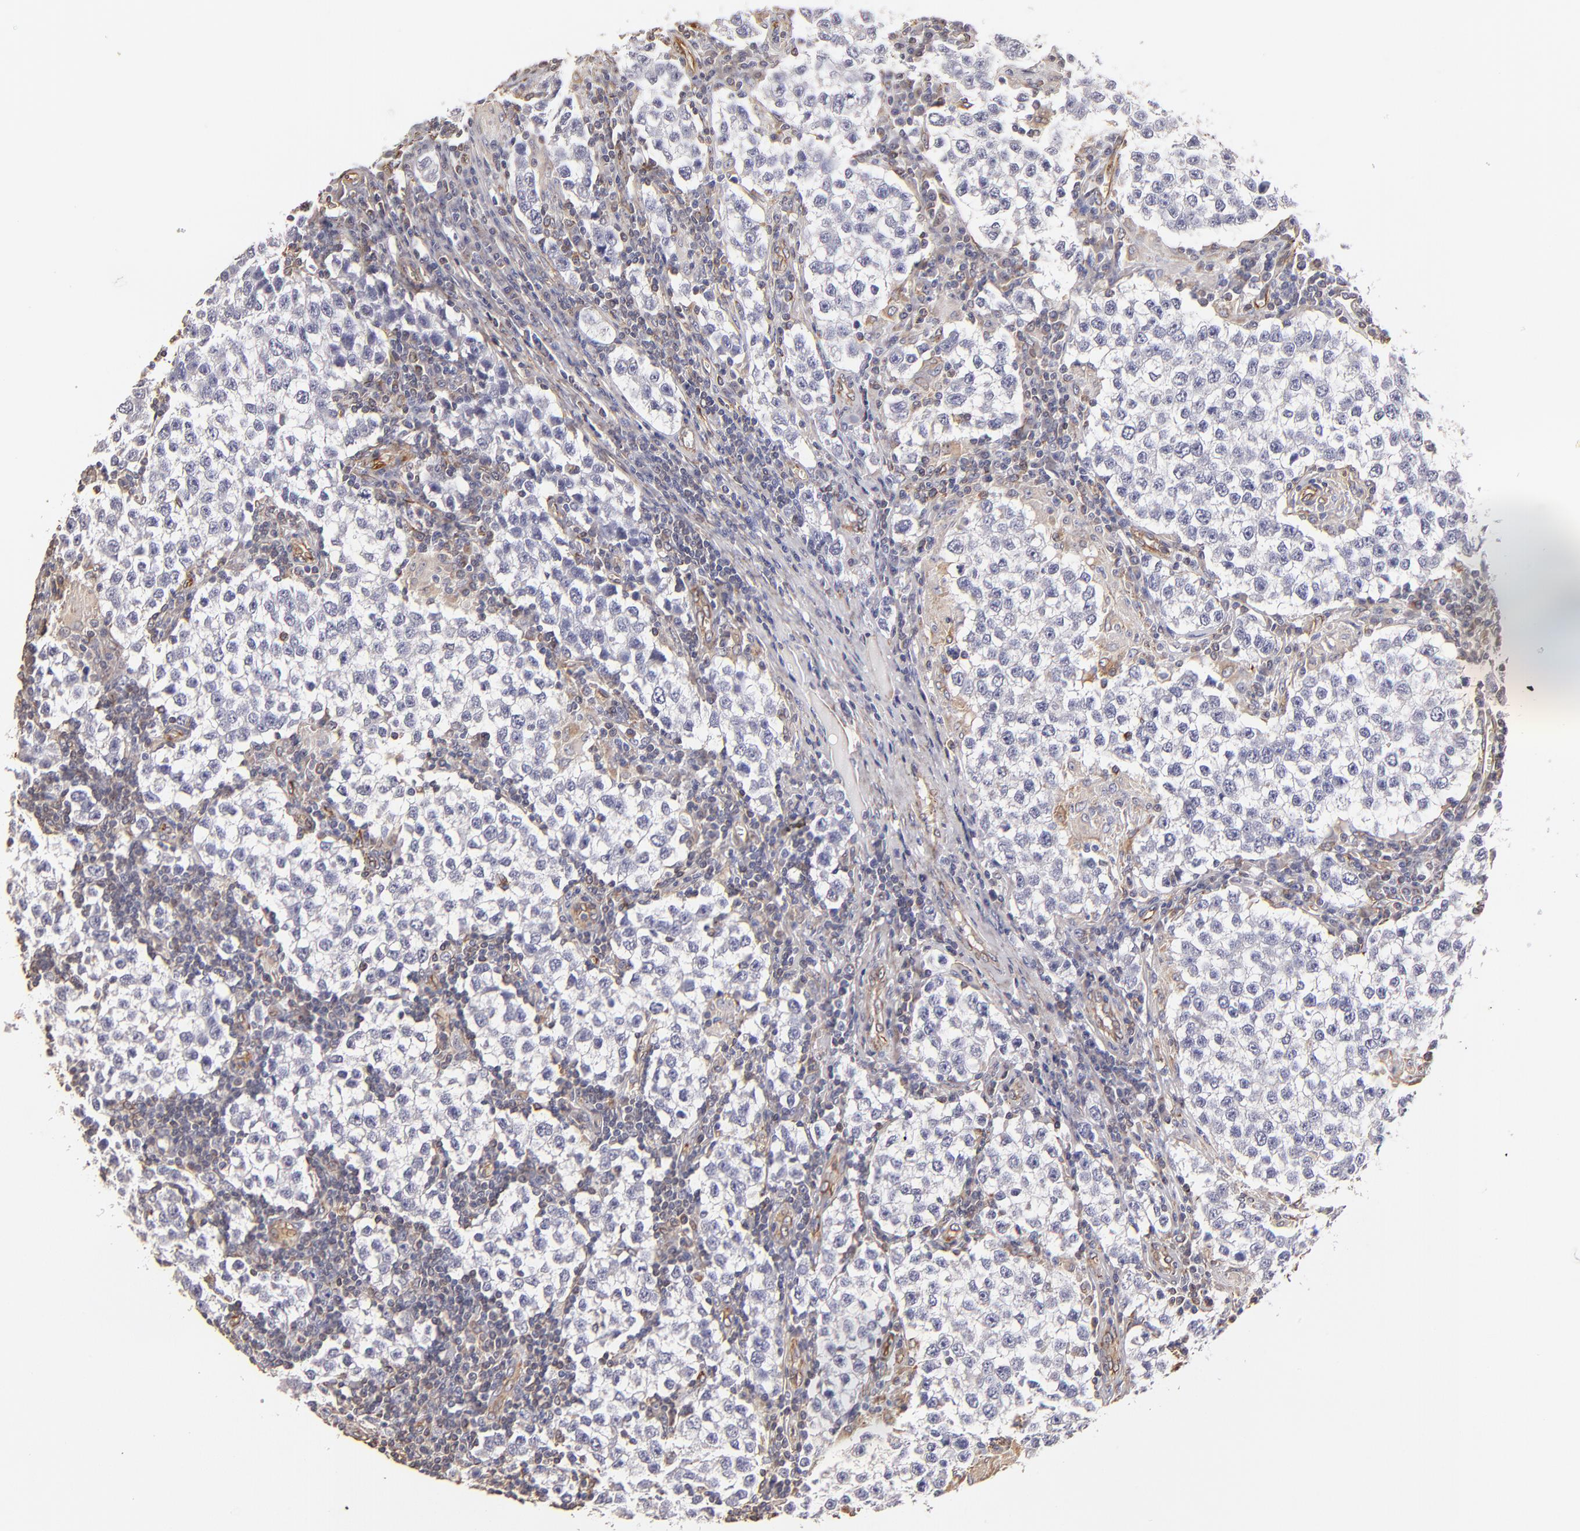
{"staining": {"intensity": "negative", "quantity": "none", "location": "none"}, "tissue": "testis cancer", "cell_type": "Tumor cells", "image_type": "cancer", "snomed": [{"axis": "morphology", "description": "Seminoma, NOS"}, {"axis": "topography", "description": "Testis"}], "caption": "A micrograph of human testis cancer is negative for staining in tumor cells. The staining was performed using DAB (3,3'-diaminobenzidine) to visualize the protein expression in brown, while the nuclei were stained in blue with hematoxylin (Magnification: 20x).", "gene": "ABCC1", "patient": {"sex": "male", "age": 36}}